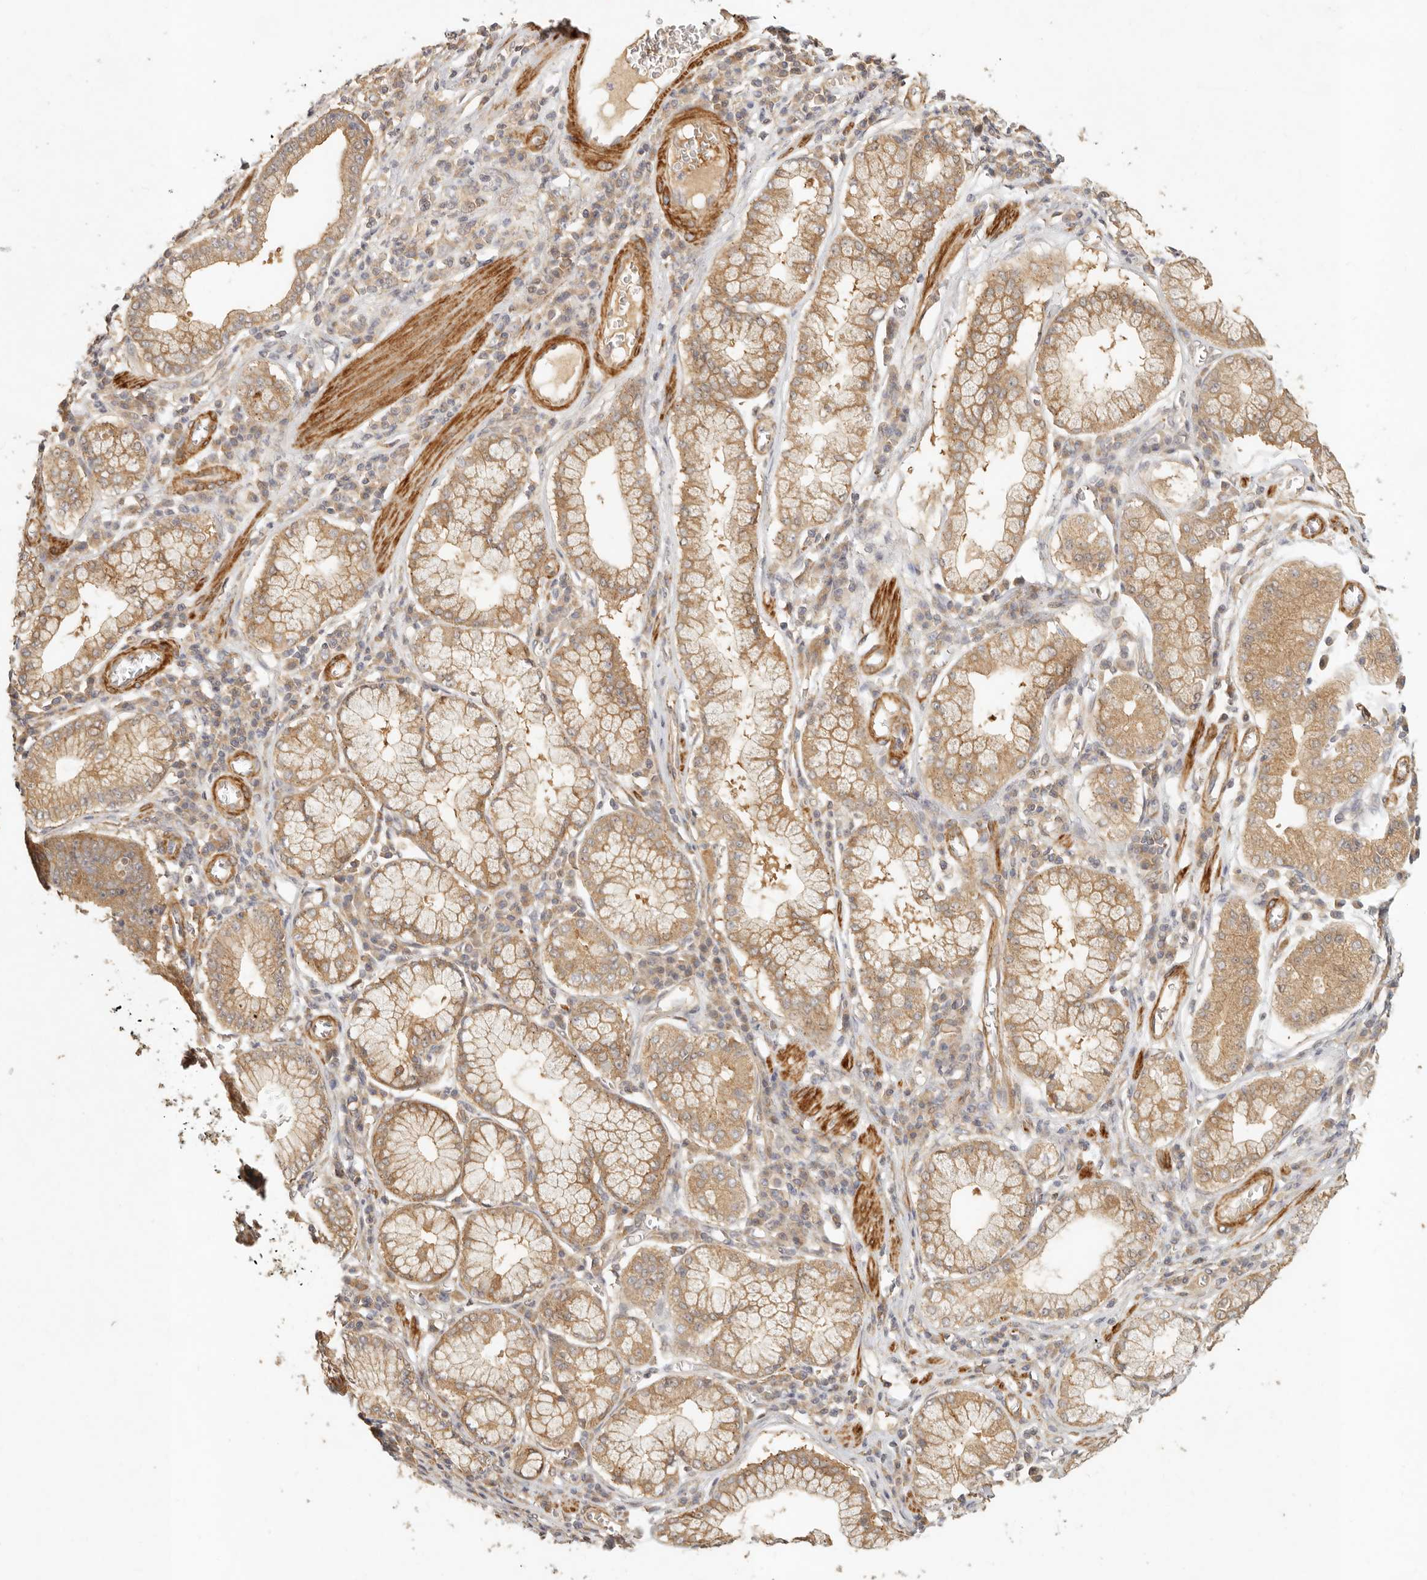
{"staining": {"intensity": "moderate", "quantity": ">75%", "location": "cytoplasmic/membranous"}, "tissue": "stomach cancer", "cell_type": "Tumor cells", "image_type": "cancer", "snomed": [{"axis": "morphology", "description": "Adenocarcinoma, NOS"}, {"axis": "topography", "description": "Stomach"}], "caption": "Immunohistochemistry (IHC) (DAB (3,3'-diaminobenzidine)) staining of adenocarcinoma (stomach) displays moderate cytoplasmic/membranous protein positivity in approximately >75% of tumor cells. Nuclei are stained in blue.", "gene": "VIPR1", "patient": {"sex": "male", "age": 59}}